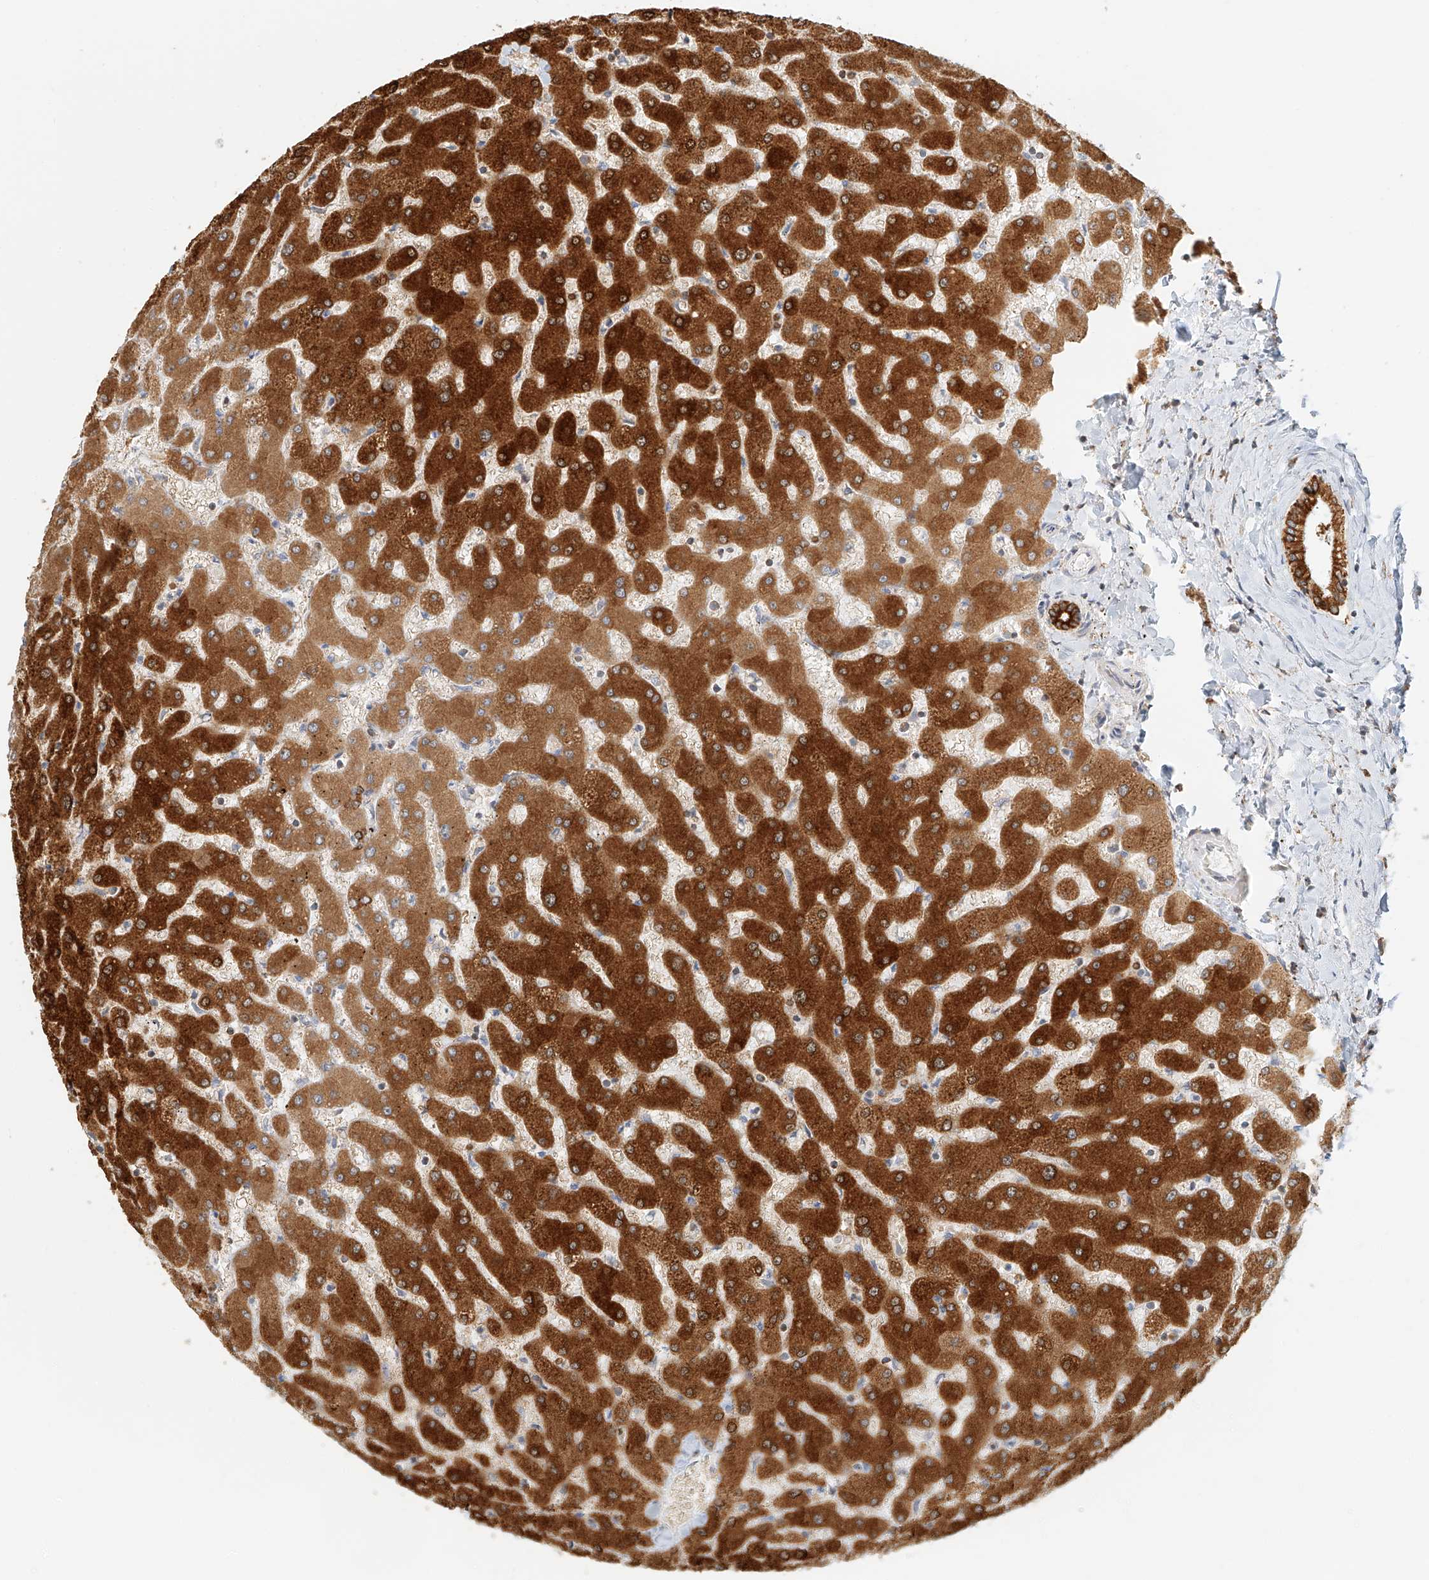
{"staining": {"intensity": "strong", "quantity": ">75%", "location": "cytoplasmic/membranous"}, "tissue": "liver", "cell_type": "Cholangiocytes", "image_type": "normal", "snomed": [{"axis": "morphology", "description": "Normal tissue, NOS"}, {"axis": "topography", "description": "Liver"}], "caption": "This is a histology image of immunohistochemistry (IHC) staining of normal liver, which shows strong expression in the cytoplasmic/membranous of cholangiocytes.", "gene": "DHRS7", "patient": {"sex": "female", "age": 63}}